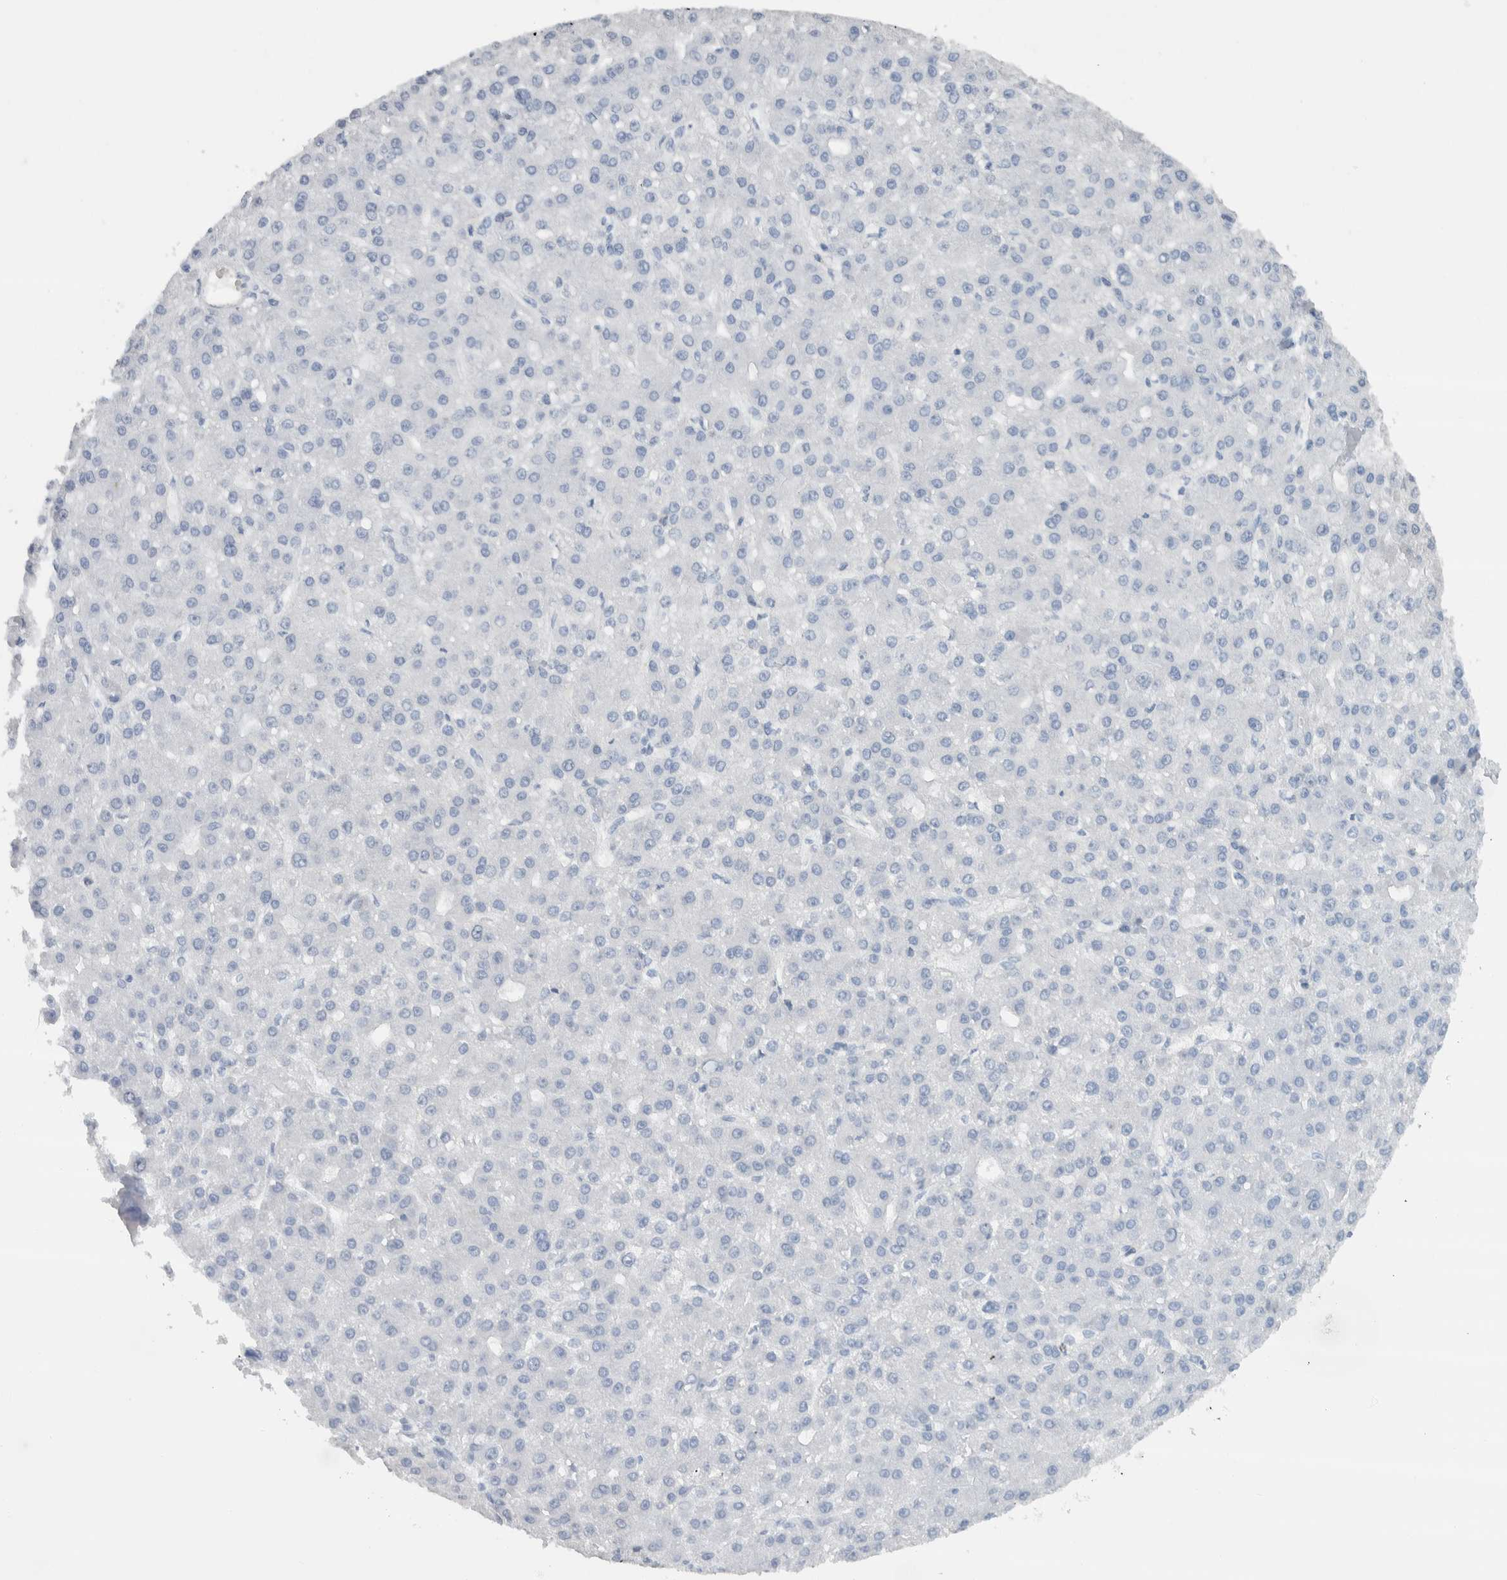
{"staining": {"intensity": "negative", "quantity": "none", "location": "none"}, "tissue": "liver cancer", "cell_type": "Tumor cells", "image_type": "cancer", "snomed": [{"axis": "morphology", "description": "Carcinoma, Hepatocellular, NOS"}, {"axis": "topography", "description": "Liver"}], "caption": "There is no significant positivity in tumor cells of hepatocellular carcinoma (liver).", "gene": "NEFM", "patient": {"sex": "male", "age": 67}}